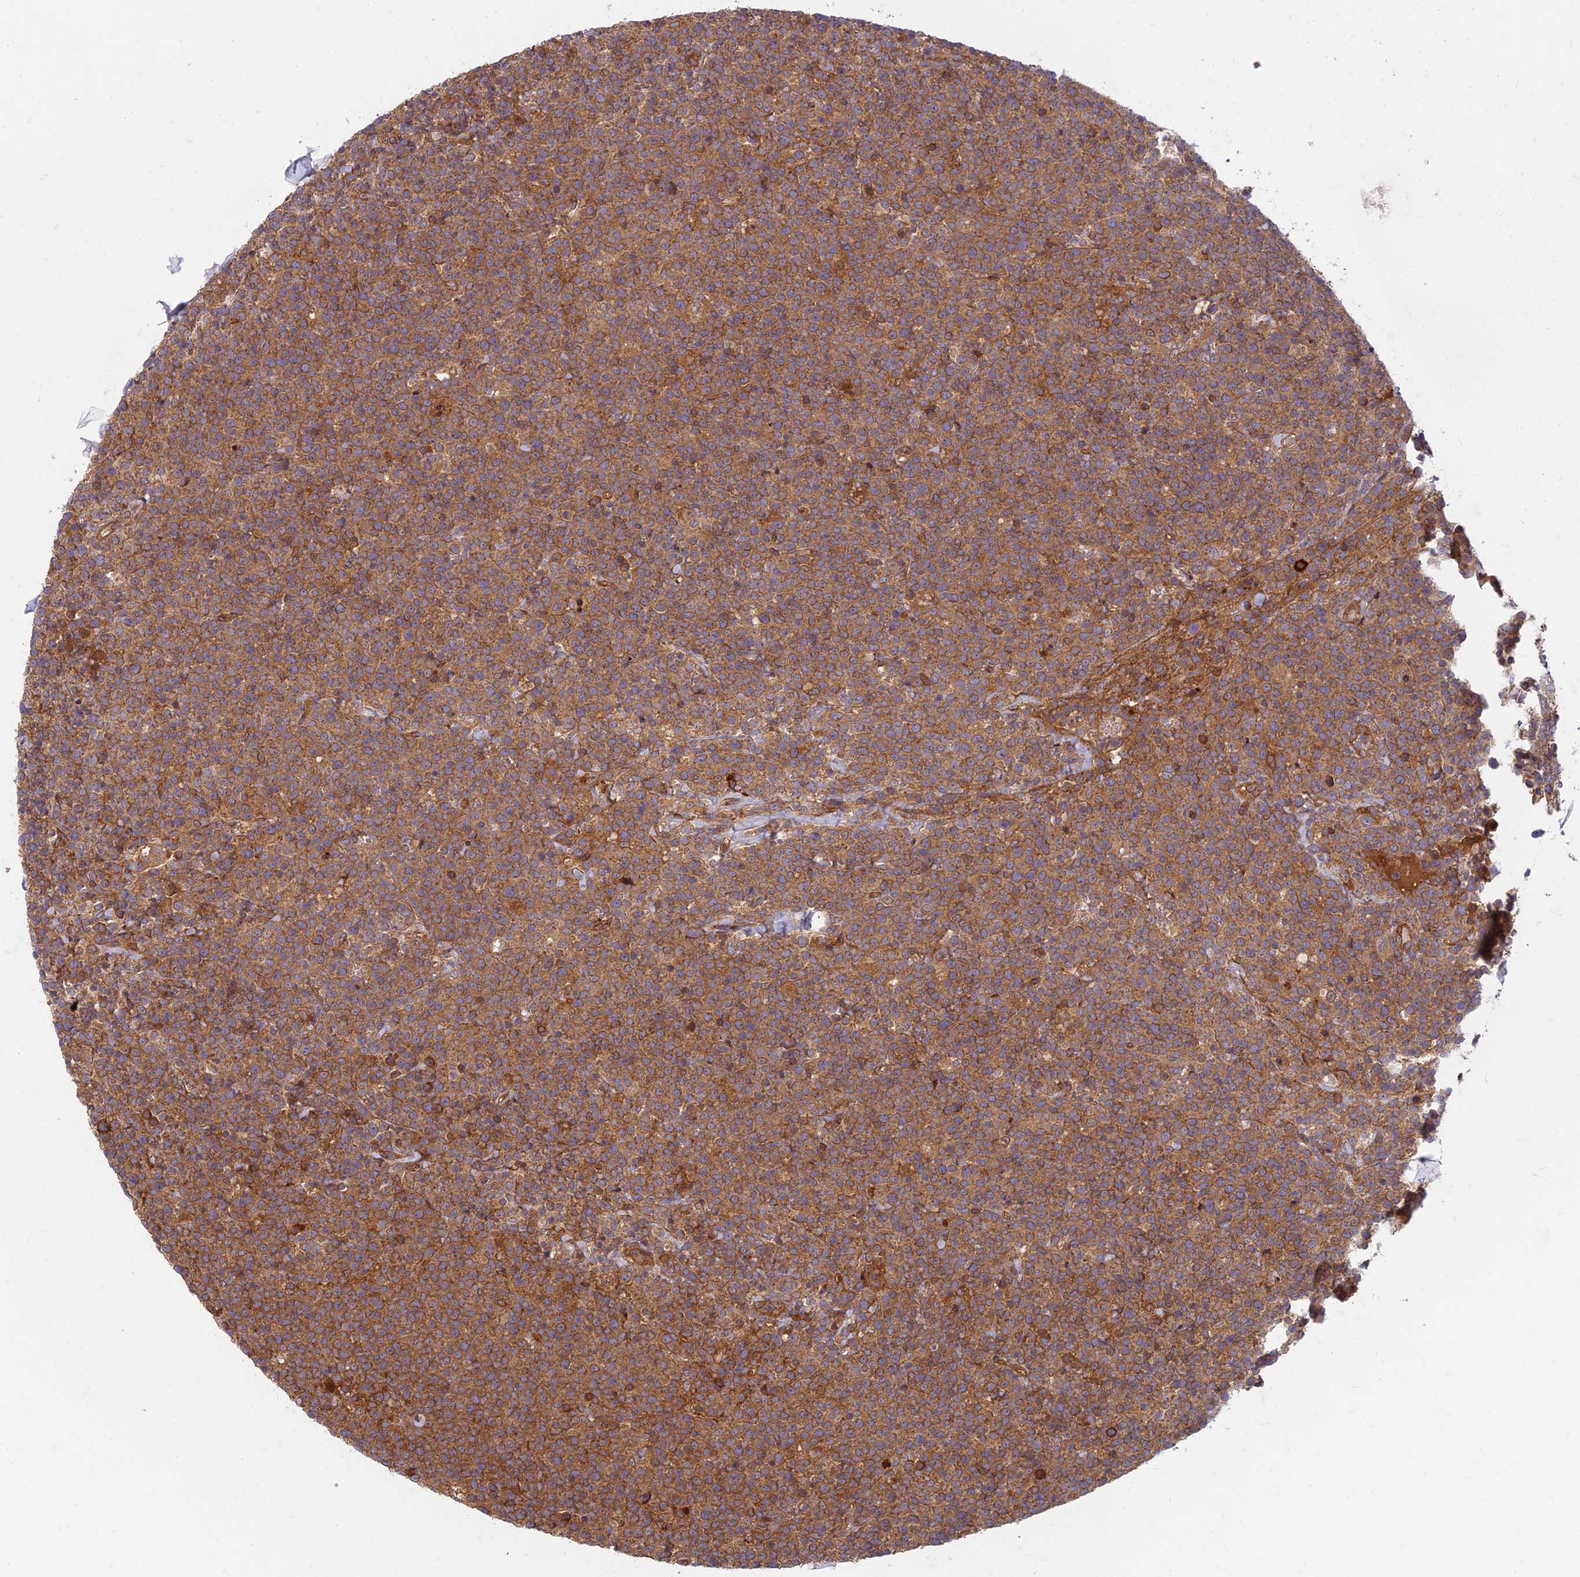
{"staining": {"intensity": "moderate", "quantity": ">75%", "location": "cytoplasmic/membranous"}, "tissue": "lymphoma", "cell_type": "Tumor cells", "image_type": "cancer", "snomed": [{"axis": "morphology", "description": "Malignant lymphoma, non-Hodgkin's type, High grade"}, {"axis": "topography", "description": "Lymph node"}], "caption": "Immunohistochemistry (IHC) histopathology image of neoplastic tissue: human high-grade malignant lymphoma, non-Hodgkin's type stained using IHC demonstrates medium levels of moderate protein expression localized specifically in the cytoplasmic/membranous of tumor cells, appearing as a cytoplasmic/membranous brown color.", "gene": "TCF25", "patient": {"sex": "male", "age": 61}}